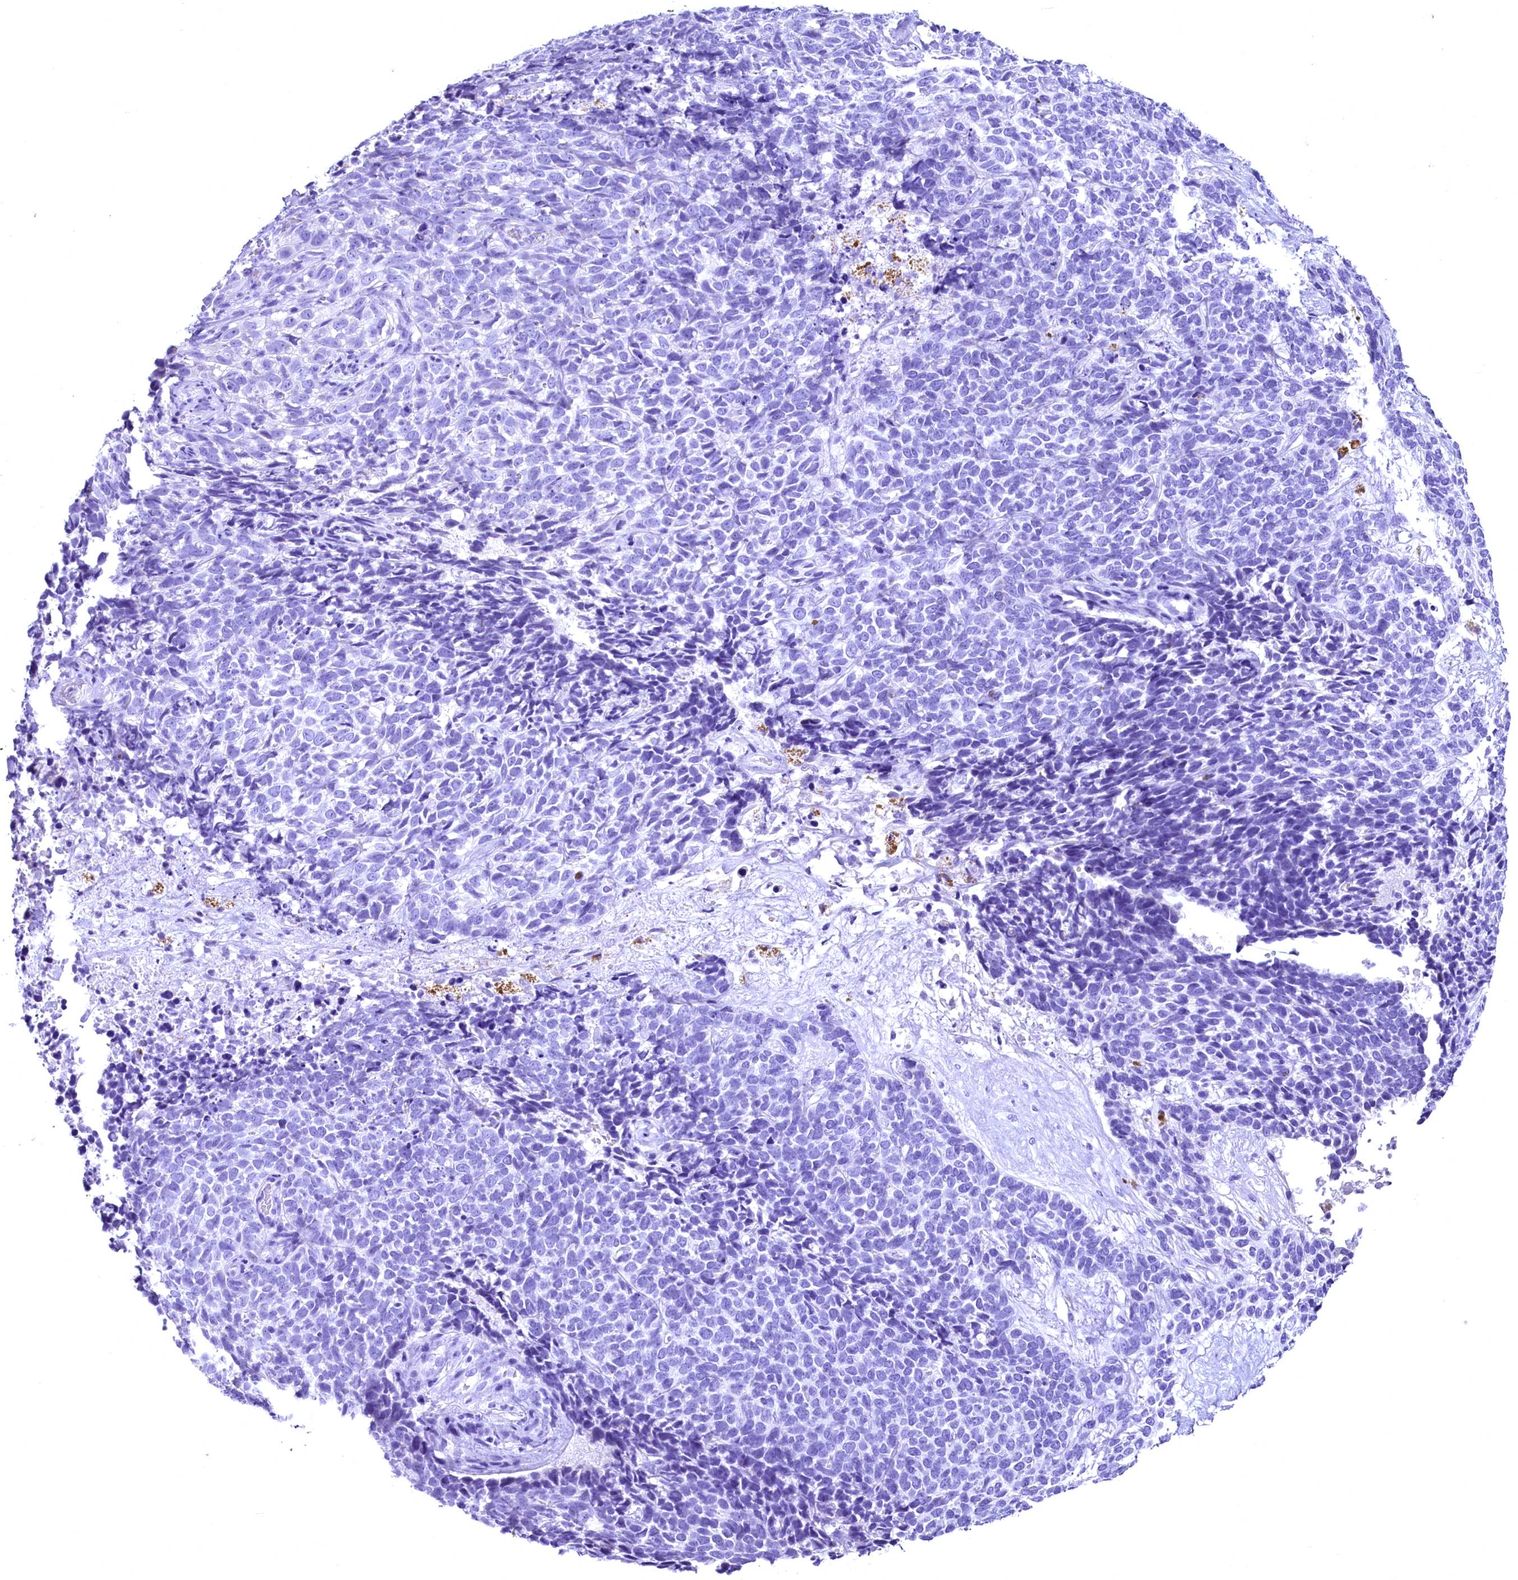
{"staining": {"intensity": "negative", "quantity": "none", "location": "none"}, "tissue": "skin cancer", "cell_type": "Tumor cells", "image_type": "cancer", "snomed": [{"axis": "morphology", "description": "Basal cell carcinoma"}, {"axis": "topography", "description": "Skin"}], "caption": "DAB (3,3'-diaminobenzidine) immunohistochemical staining of basal cell carcinoma (skin) exhibits no significant expression in tumor cells. The staining was performed using DAB to visualize the protein expression in brown, while the nuclei were stained in blue with hematoxylin (Magnification: 20x).", "gene": "SKIDA1", "patient": {"sex": "female", "age": 84}}